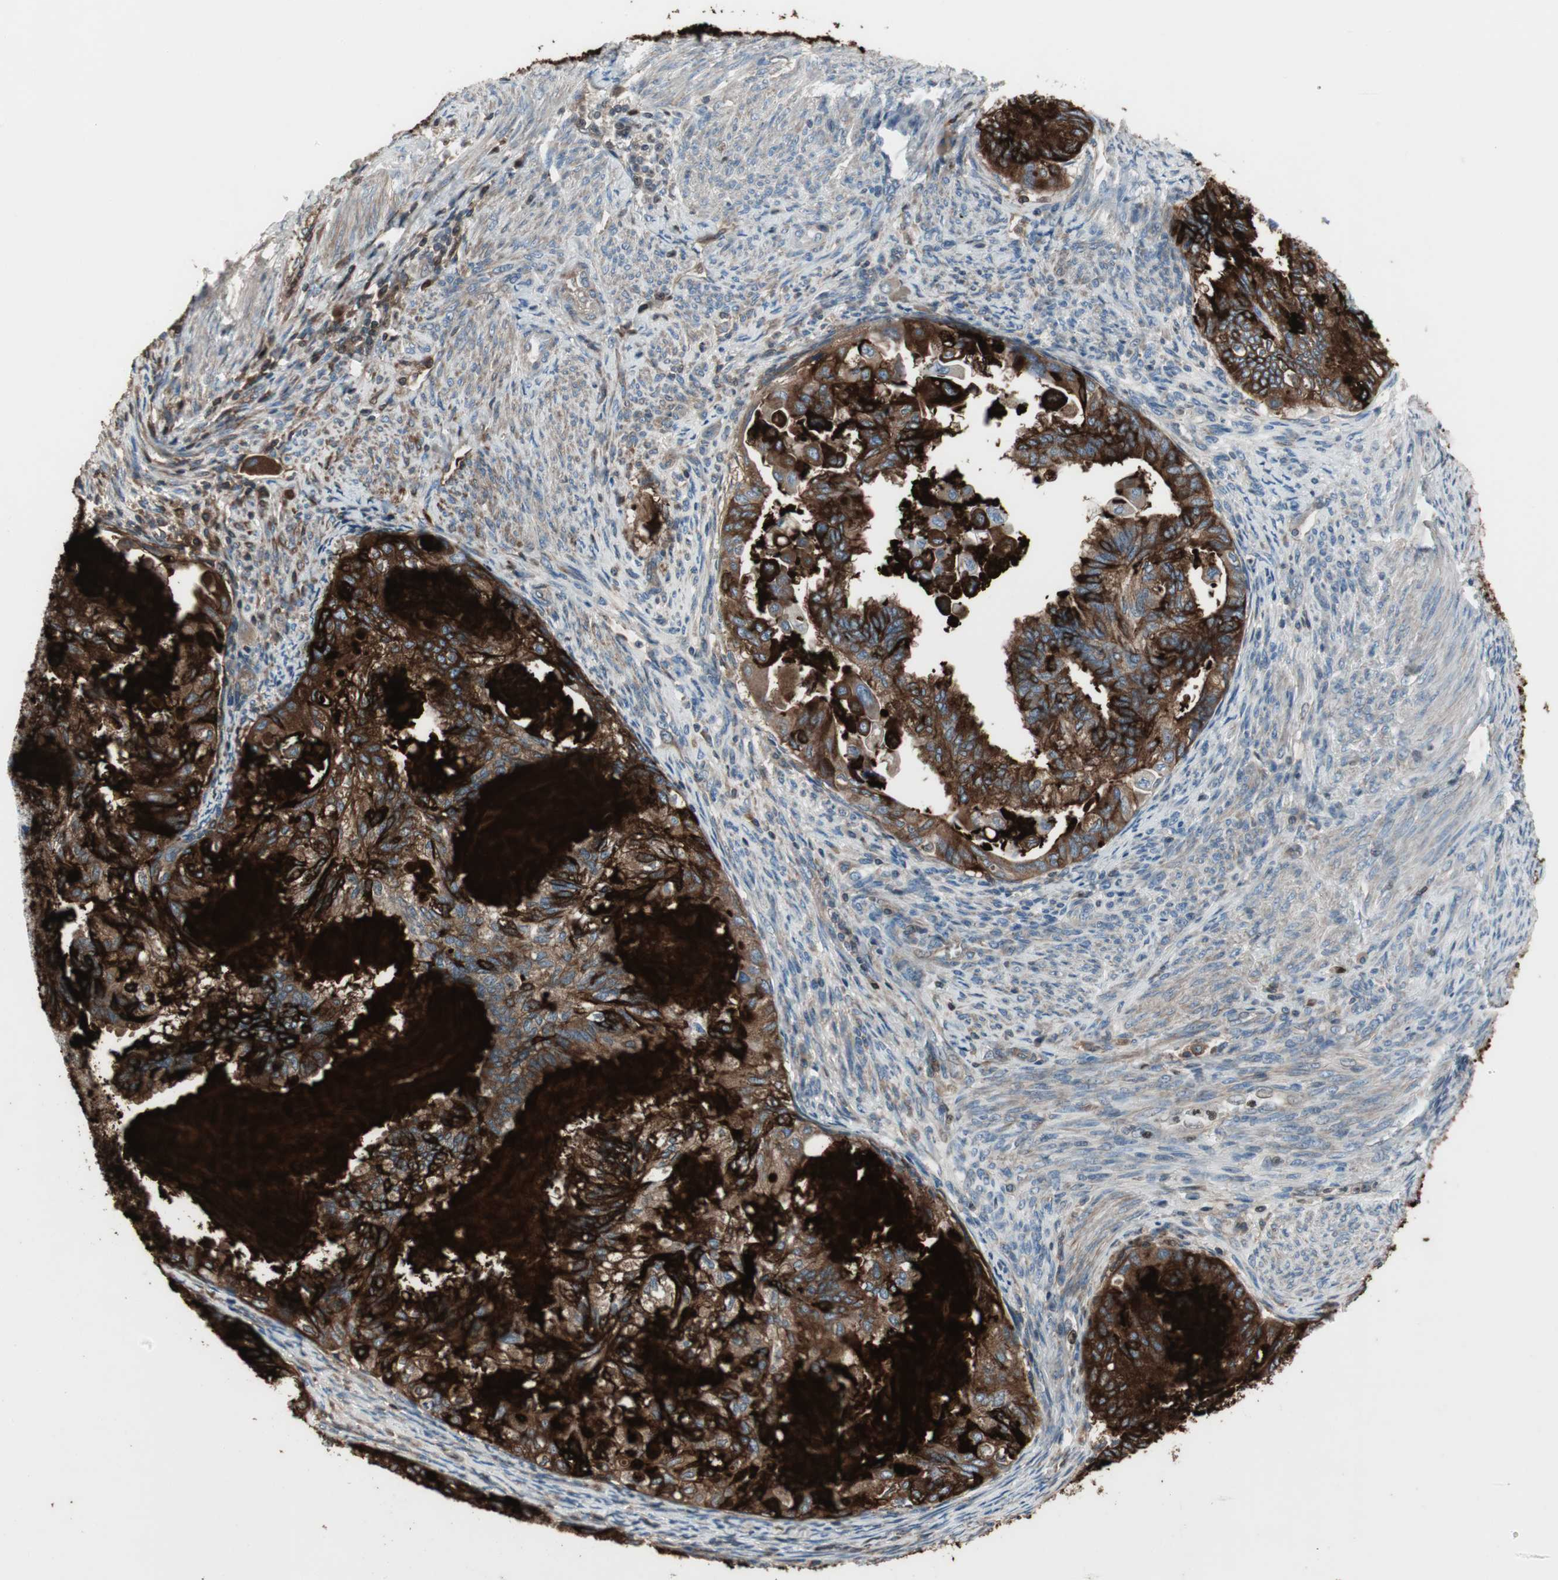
{"staining": {"intensity": "strong", "quantity": ">75%", "location": "cytoplasmic/membranous"}, "tissue": "cervical cancer", "cell_type": "Tumor cells", "image_type": "cancer", "snomed": [{"axis": "morphology", "description": "Normal tissue, NOS"}, {"axis": "morphology", "description": "Adenocarcinoma, NOS"}, {"axis": "topography", "description": "Cervix"}, {"axis": "topography", "description": "Endometrium"}], "caption": "A high amount of strong cytoplasmic/membranous expression is seen in about >75% of tumor cells in cervical cancer (adenocarcinoma) tissue. (DAB IHC with brightfield microscopy, high magnification).", "gene": "PIGR", "patient": {"sex": "female", "age": 86}}